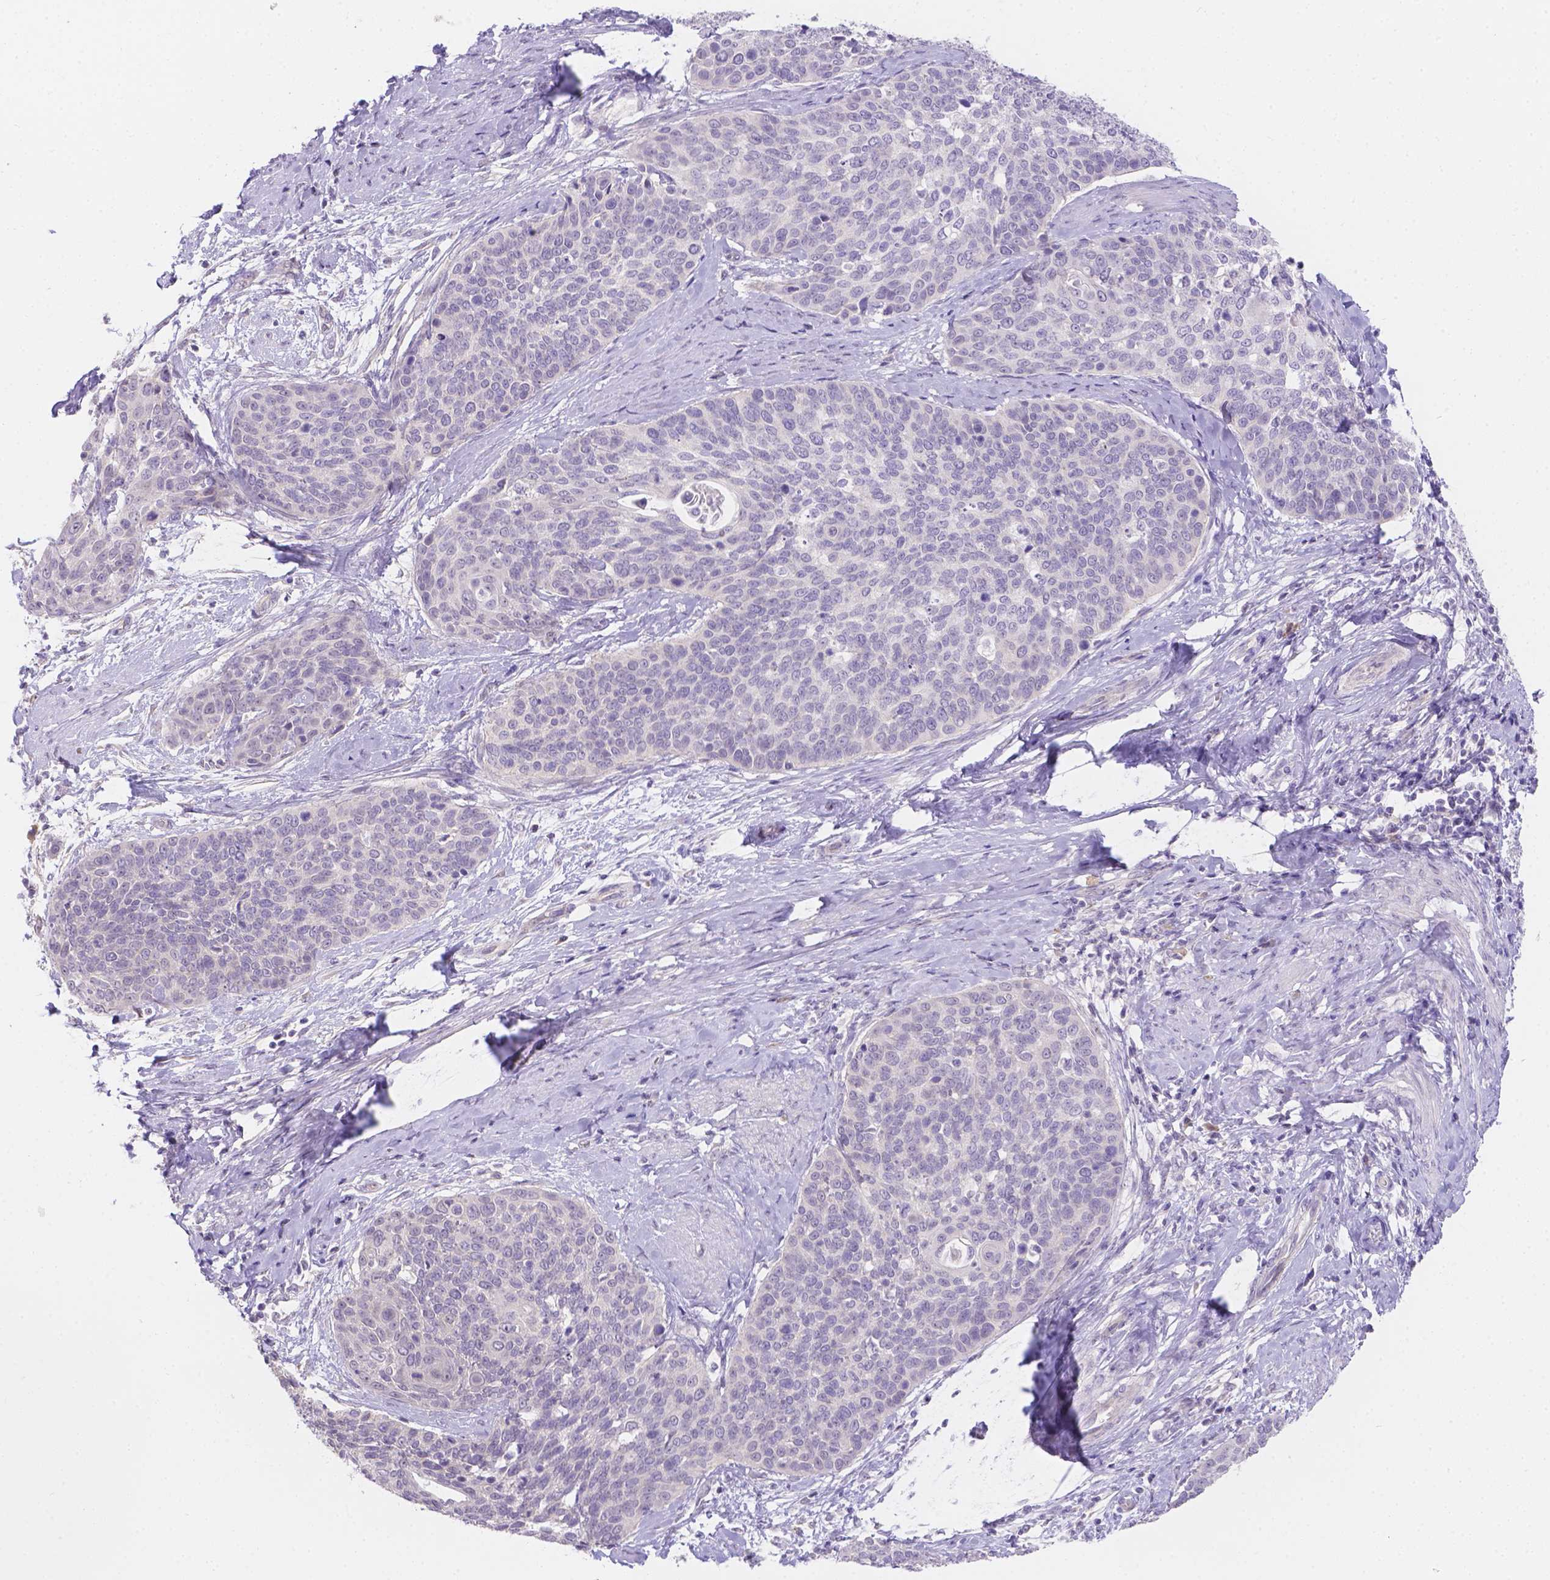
{"staining": {"intensity": "negative", "quantity": "none", "location": "none"}, "tissue": "cervical cancer", "cell_type": "Tumor cells", "image_type": "cancer", "snomed": [{"axis": "morphology", "description": "Squamous cell carcinoma, NOS"}, {"axis": "topography", "description": "Cervix"}], "caption": "Human cervical cancer (squamous cell carcinoma) stained for a protein using immunohistochemistry (IHC) displays no expression in tumor cells.", "gene": "CD96", "patient": {"sex": "female", "age": 69}}